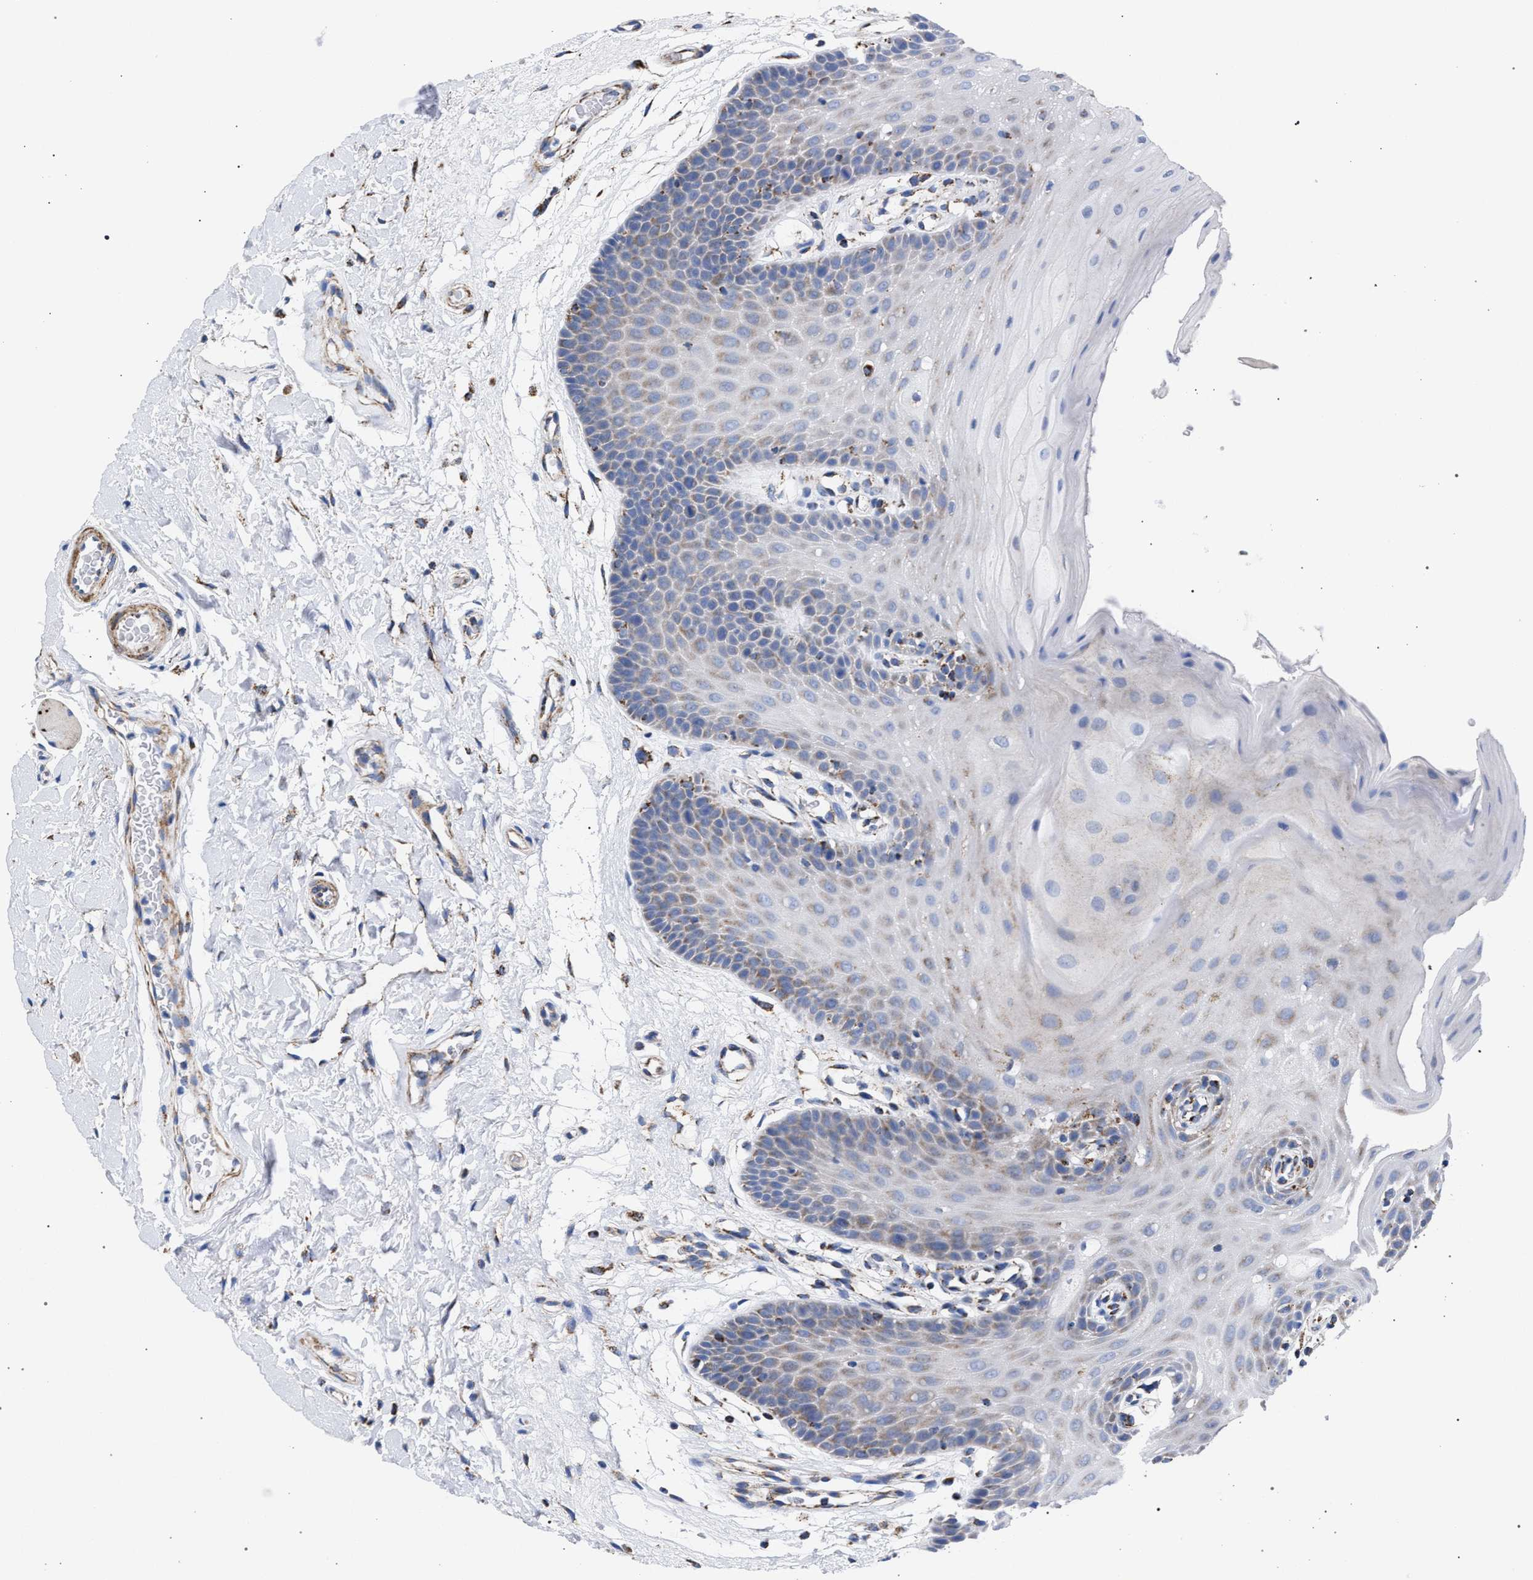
{"staining": {"intensity": "weak", "quantity": "<25%", "location": "cytoplasmic/membranous"}, "tissue": "oral mucosa", "cell_type": "Squamous epithelial cells", "image_type": "normal", "snomed": [{"axis": "morphology", "description": "Normal tissue, NOS"}, {"axis": "morphology", "description": "Squamous cell carcinoma, NOS"}, {"axis": "topography", "description": "Oral tissue"}, {"axis": "topography", "description": "Head-Neck"}], "caption": "Immunohistochemistry (IHC) of benign human oral mucosa displays no staining in squamous epithelial cells.", "gene": "ACADS", "patient": {"sex": "male", "age": 71}}